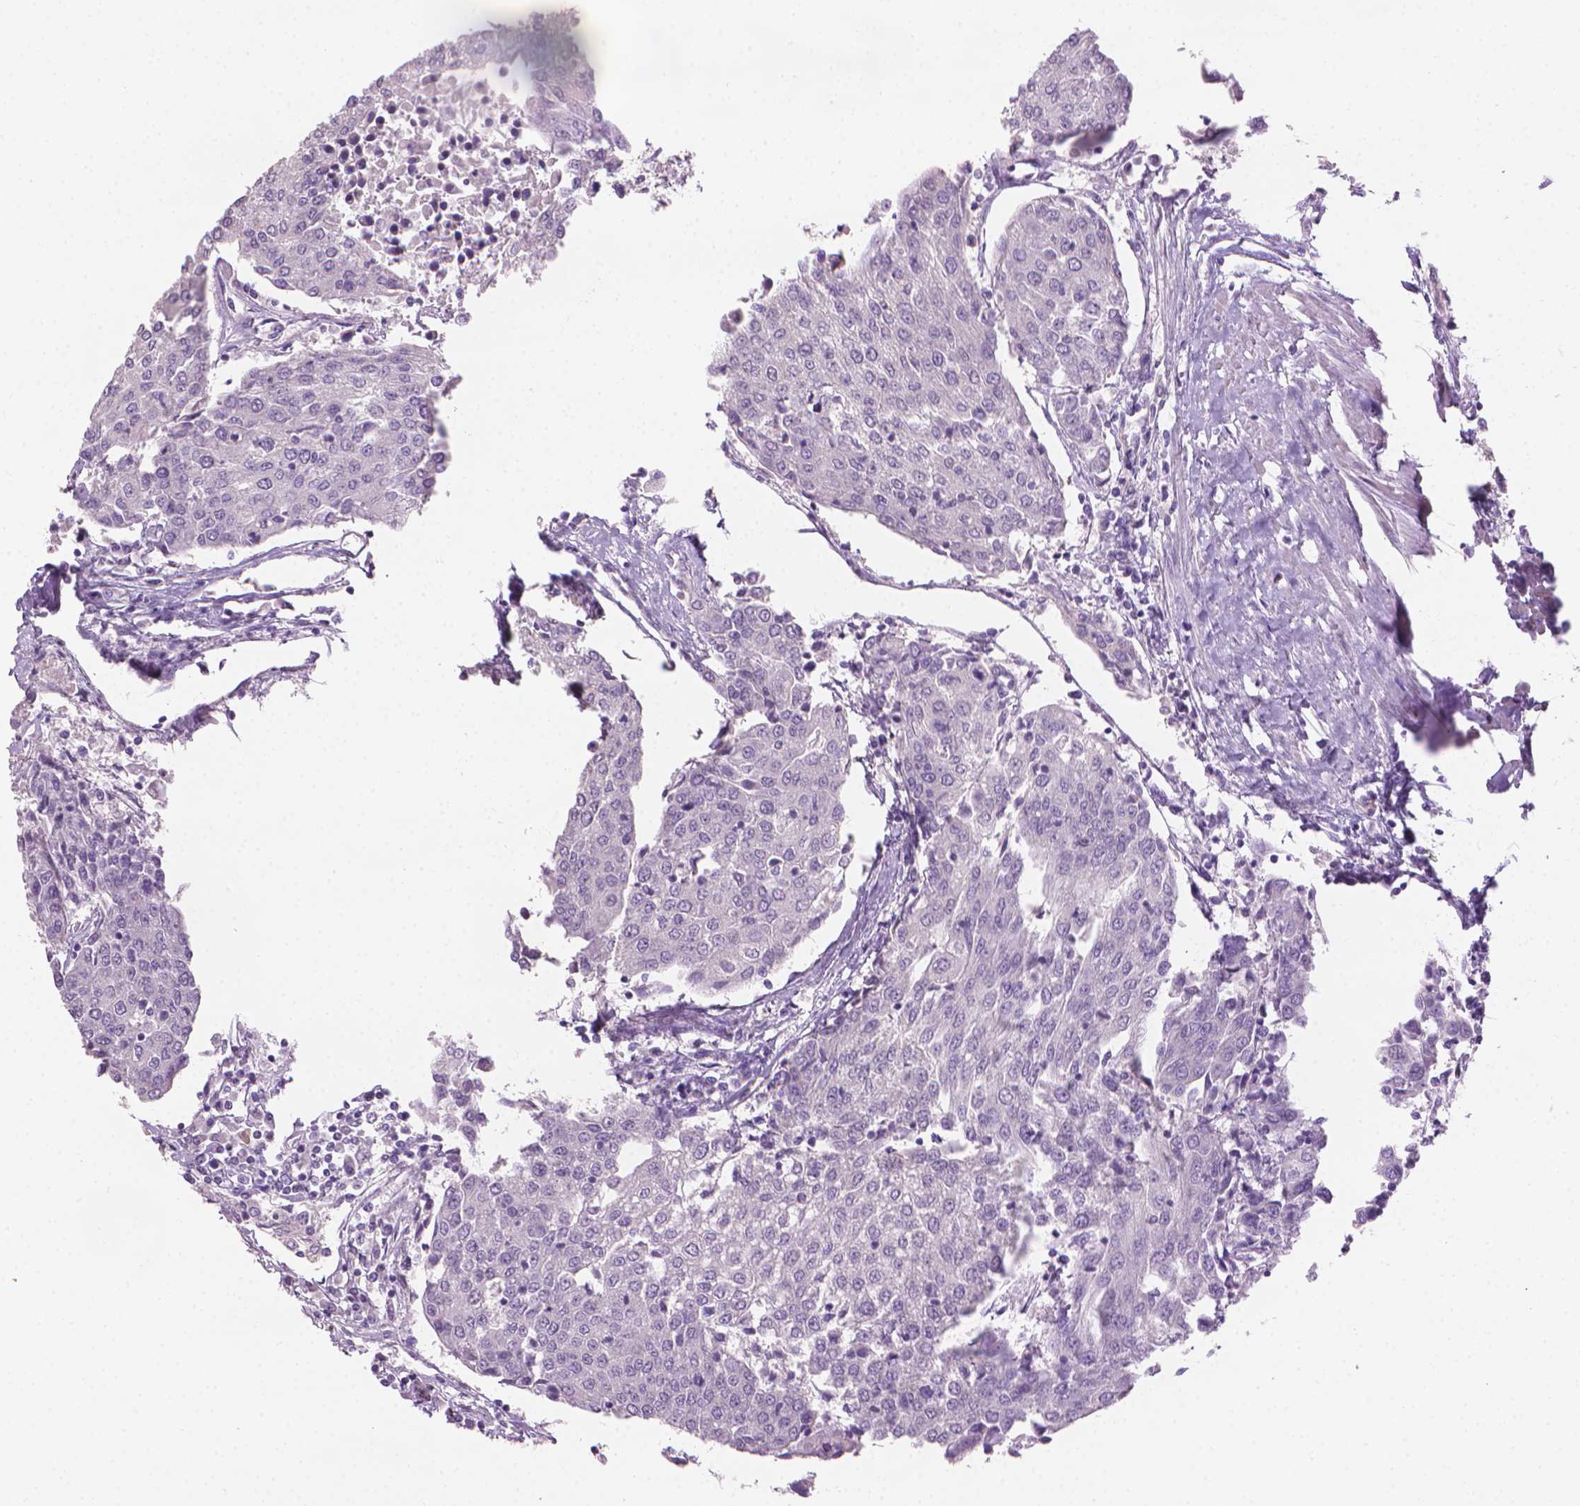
{"staining": {"intensity": "negative", "quantity": "none", "location": "none"}, "tissue": "urothelial cancer", "cell_type": "Tumor cells", "image_type": "cancer", "snomed": [{"axis": "morphology", "description": "Urothelial carcinoma, High grade"}, {"axis": "topography", "description": "Urinary bladder"}], "caption": "This is an immunohistochemistry image of human urothelial cancer. There is no expression in tumor cells.", "gene": "MLANA", "patient": {"sex": "female", "age": 85}}